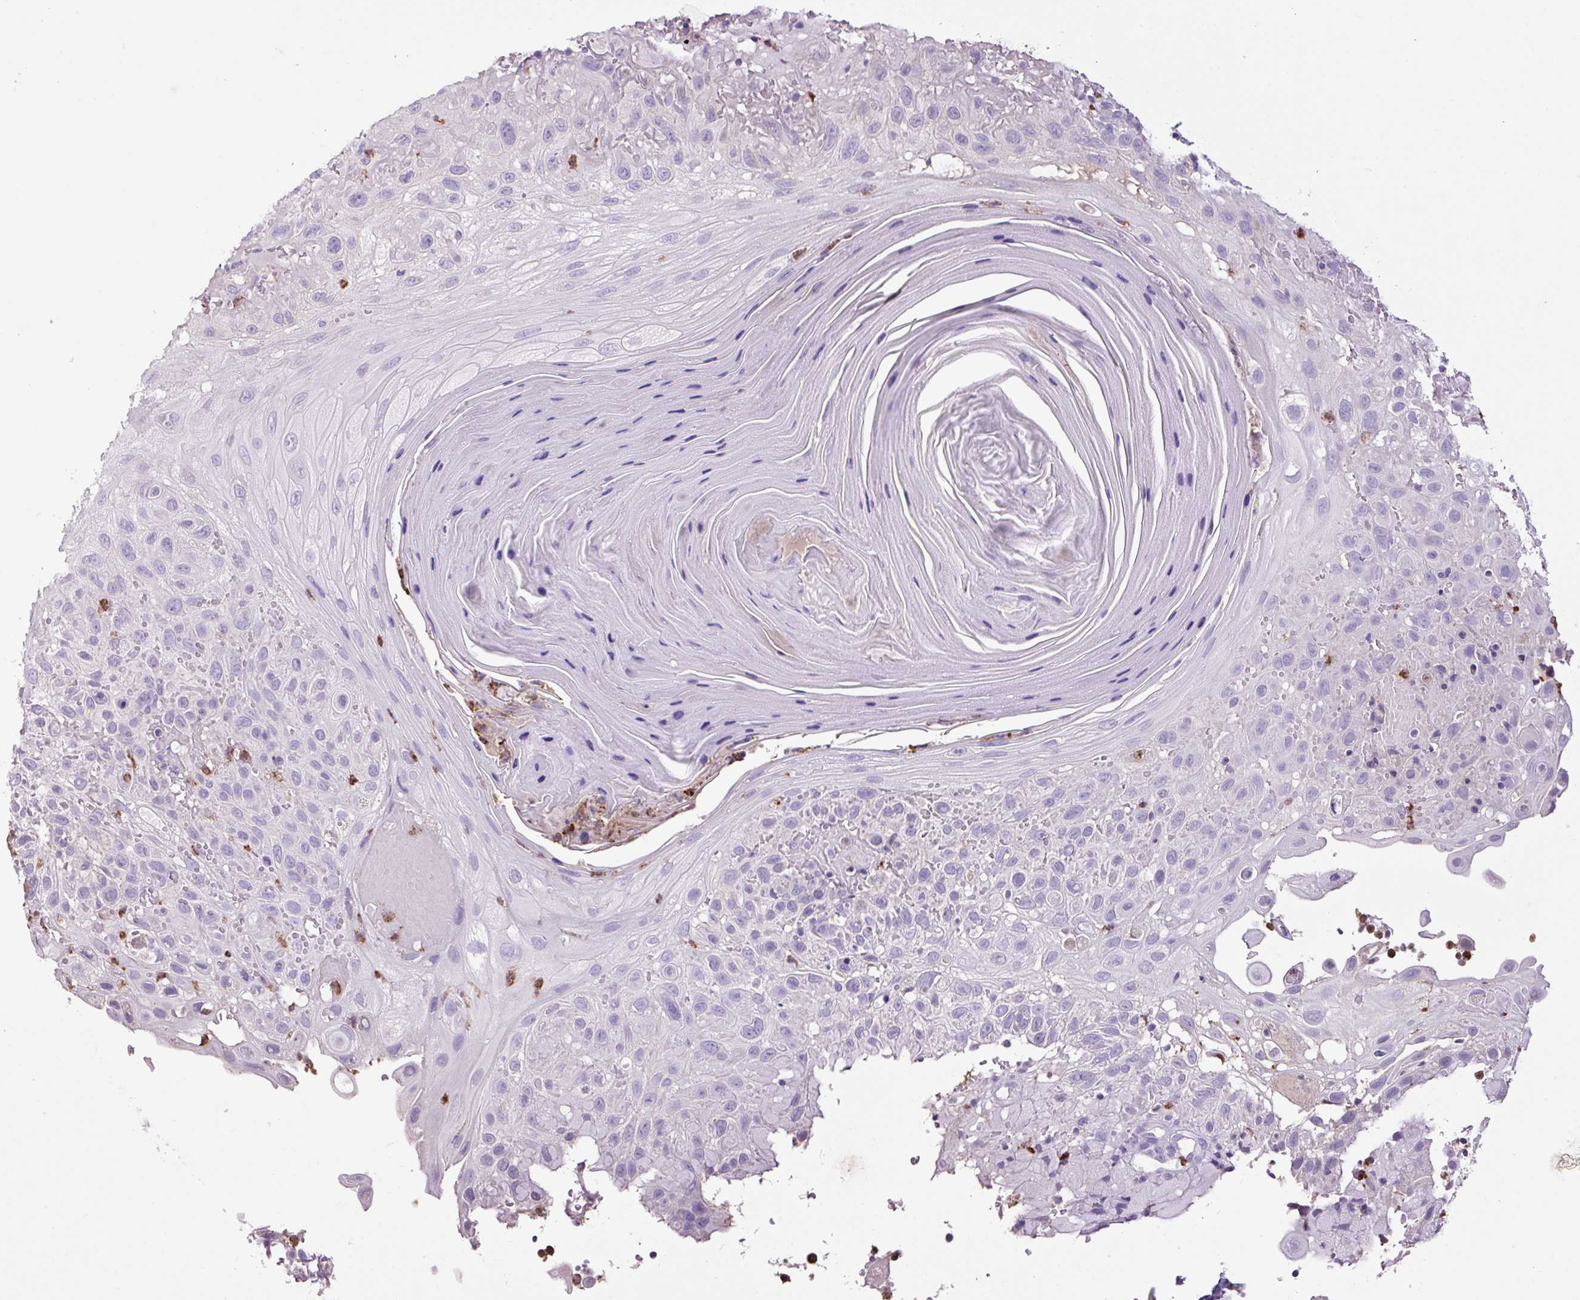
{"staining": {"intensity": "negative", "quantity": "none", "location": "none"}, "tissue": "skin cancer", "cell_type": "Tumor cells", "image_type": "cancer", "snomed": [{"axis": "morphology", "description": "Normal tissue, NOS"}, {"axis": "morphology", "description": "Squamous cell carcinoma, NOS"}, {"axis": "topography", "description": "Skin"}], "caption": "Tumor cells show no significant protein staining in skin squamous cell carcinoma.", "gene": "HTR3E", "patient": {"sex": "female", "age": 96}}